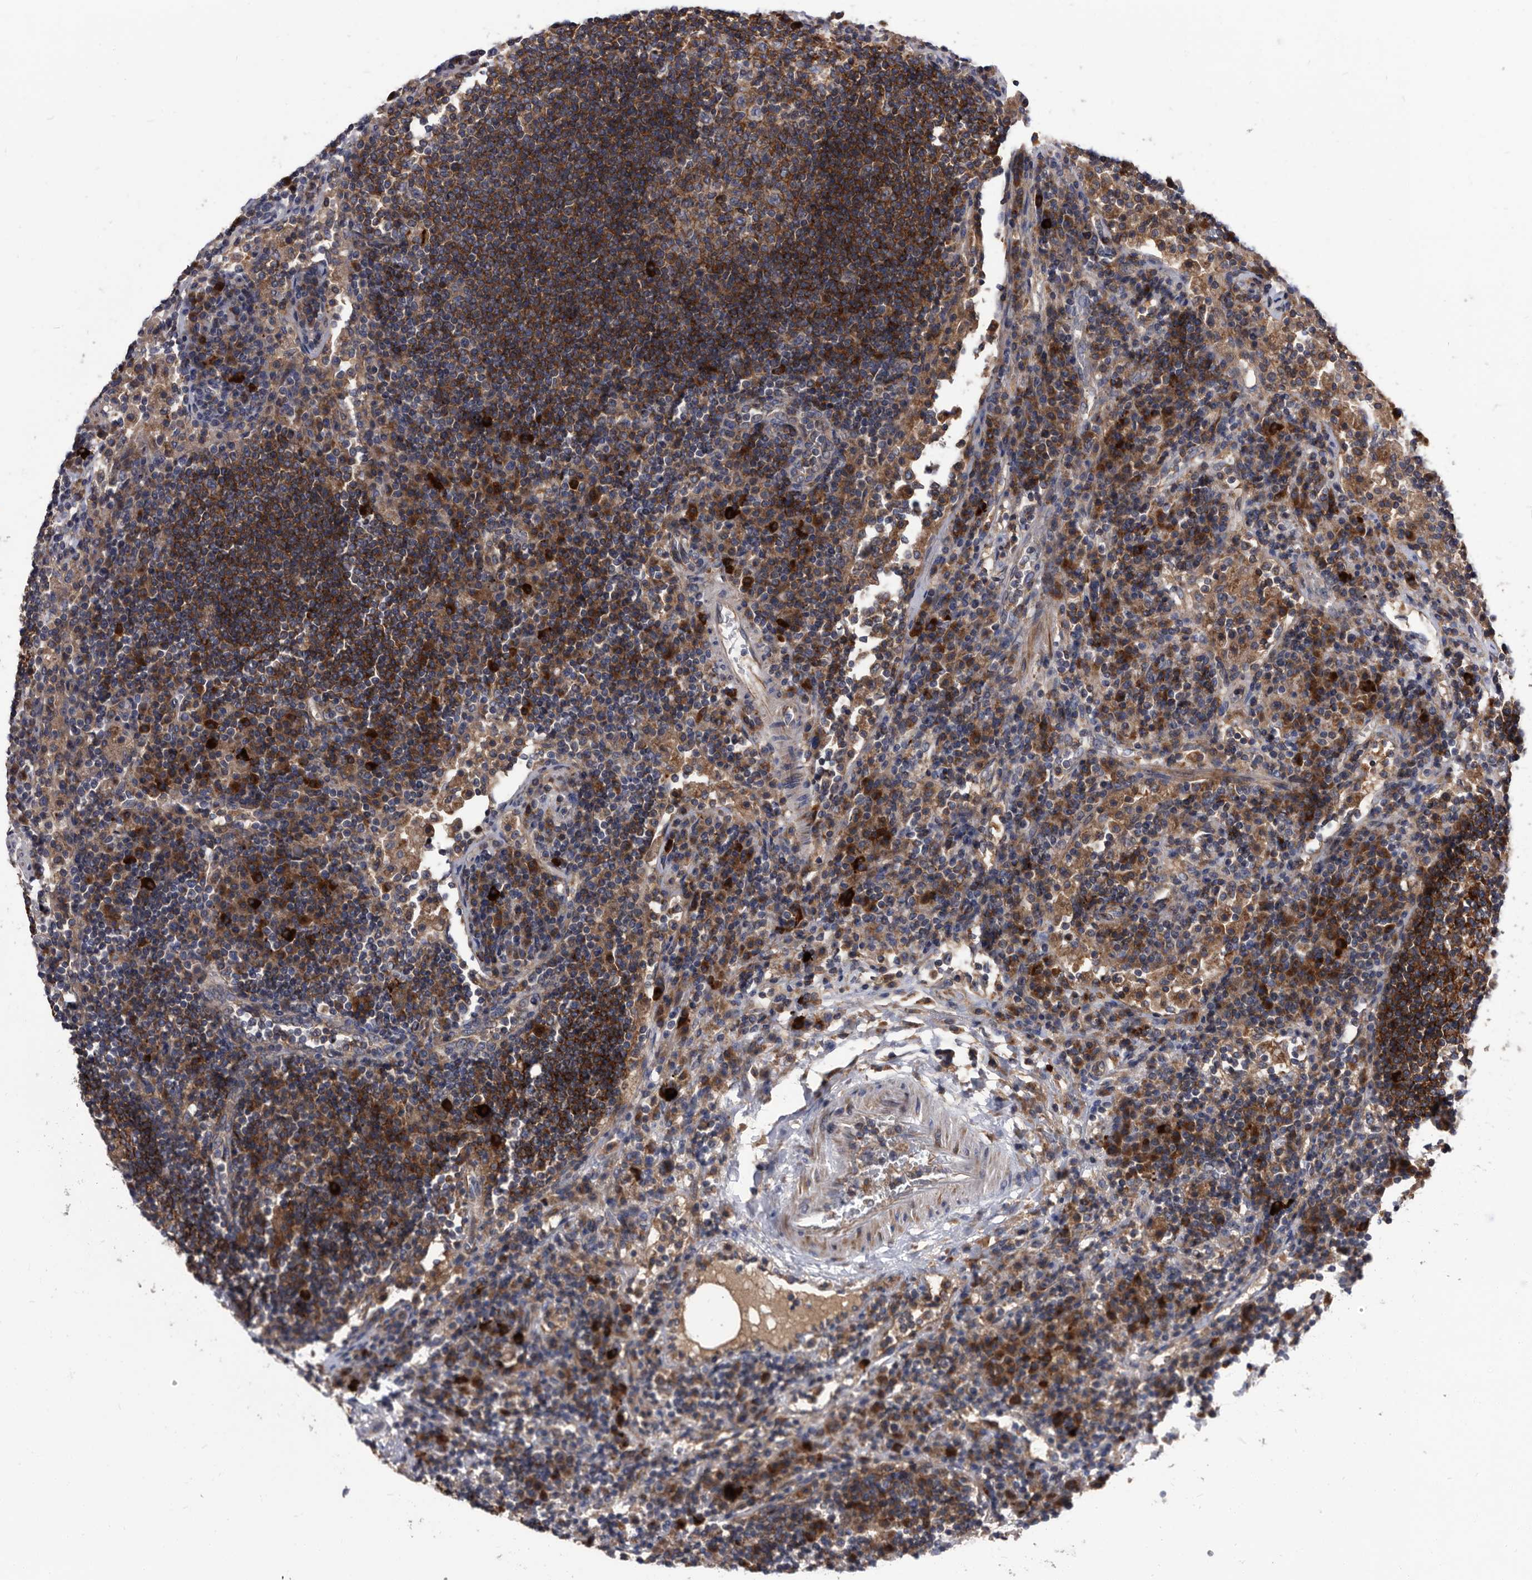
{"staining": {"intensity": "strong", "quantity": "25%-75%", "location": "cytoplasmic/membranous"}, "tissue": "lymph node", "cell_type": "Germinal center cells", "image_type": "normal", "snomed": [{"axis": "morphology", "description": "Normal tissue, NOS"}, {"axis": "topography", "description": "Lymph node"}], "caption": "IHC of unremarkable human lymph node displays high levels of strong cytoplasmic/membranous expression in approximately 25%-75% of germinal center cells.", "gene": "DTNBP1", "patient": {"sex": "female", "age": 53}}